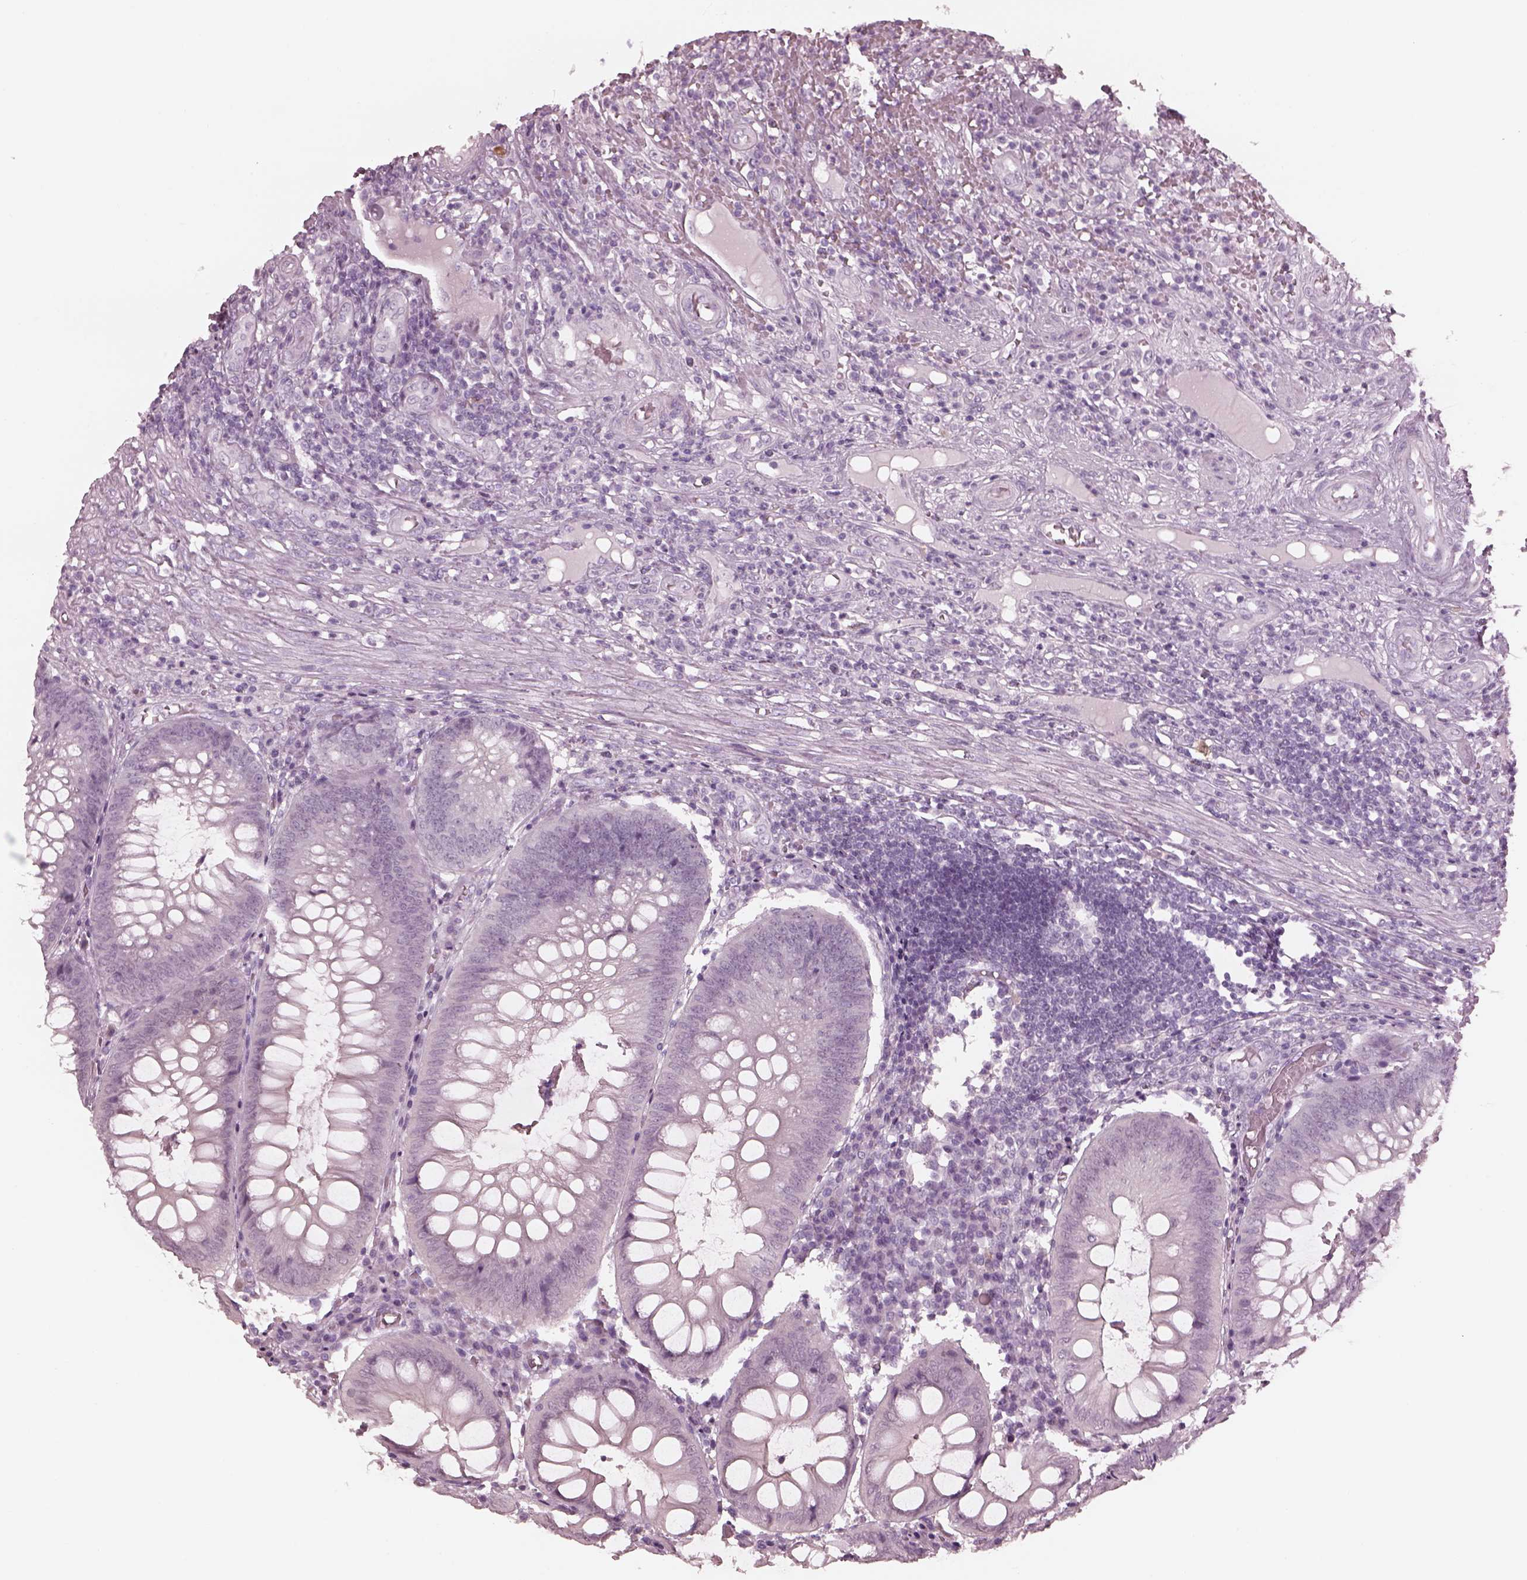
{"staining": {"intensity": "negative", "quantity": "none", "location": "none"}, "tissue": "appendix", "cell_type": "Glandular cells", "image_type": "normal", "snomed": [{"axis": "morphology", "description": "Normal tissue, NOS"}, {"axis": "morphology", "description": "Inflammation, NOS"}, {"axis": "topography", "description": "Appendix"}], "caption": "Human appendix stained for a protein using immunohistochemistry (IHC) demonstrates no positivity in glandular cells.", "gene": "C2orf81", "patient": {"sex": "male", "age": 16}}